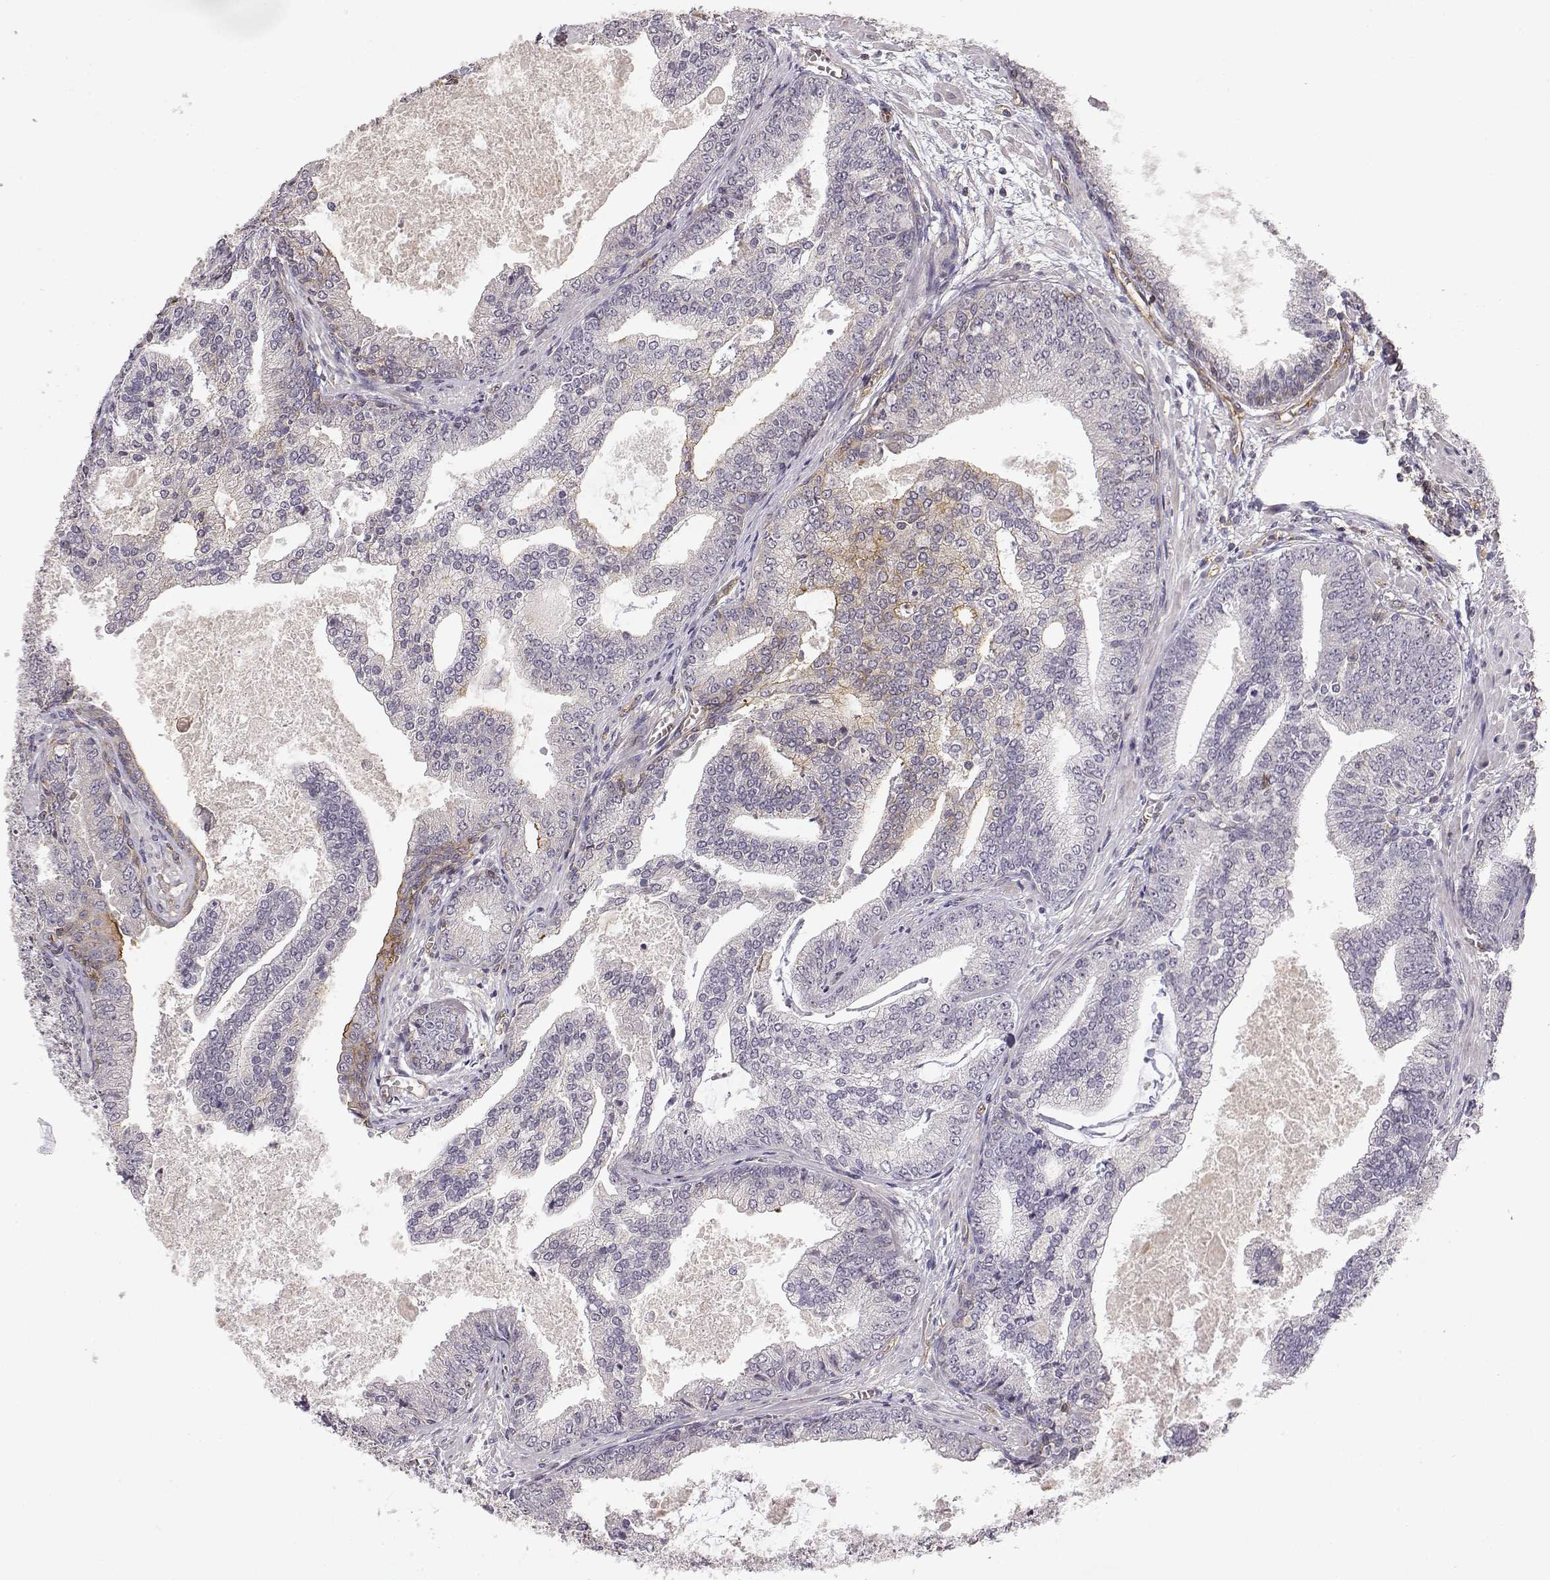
{"staining": {"intensity": "negative", "quantity": "none", "location": "none"}, "tissue": "prostate cancer", "cell_type": "Tumor cells", "image_type": "cancer", "snomed": [{"axis": "morphology", "description": "Adenocarcinoma, NOS"}, {"axis": "topography", "description": "Prostate"}], "caption": "IHC photomicrograph of prostate cancer stained for a protein (brown), which demonstrates no staining in tumor cells.", "gene": "IFITM1", "patient": {"sex": "male", "age": 64}}